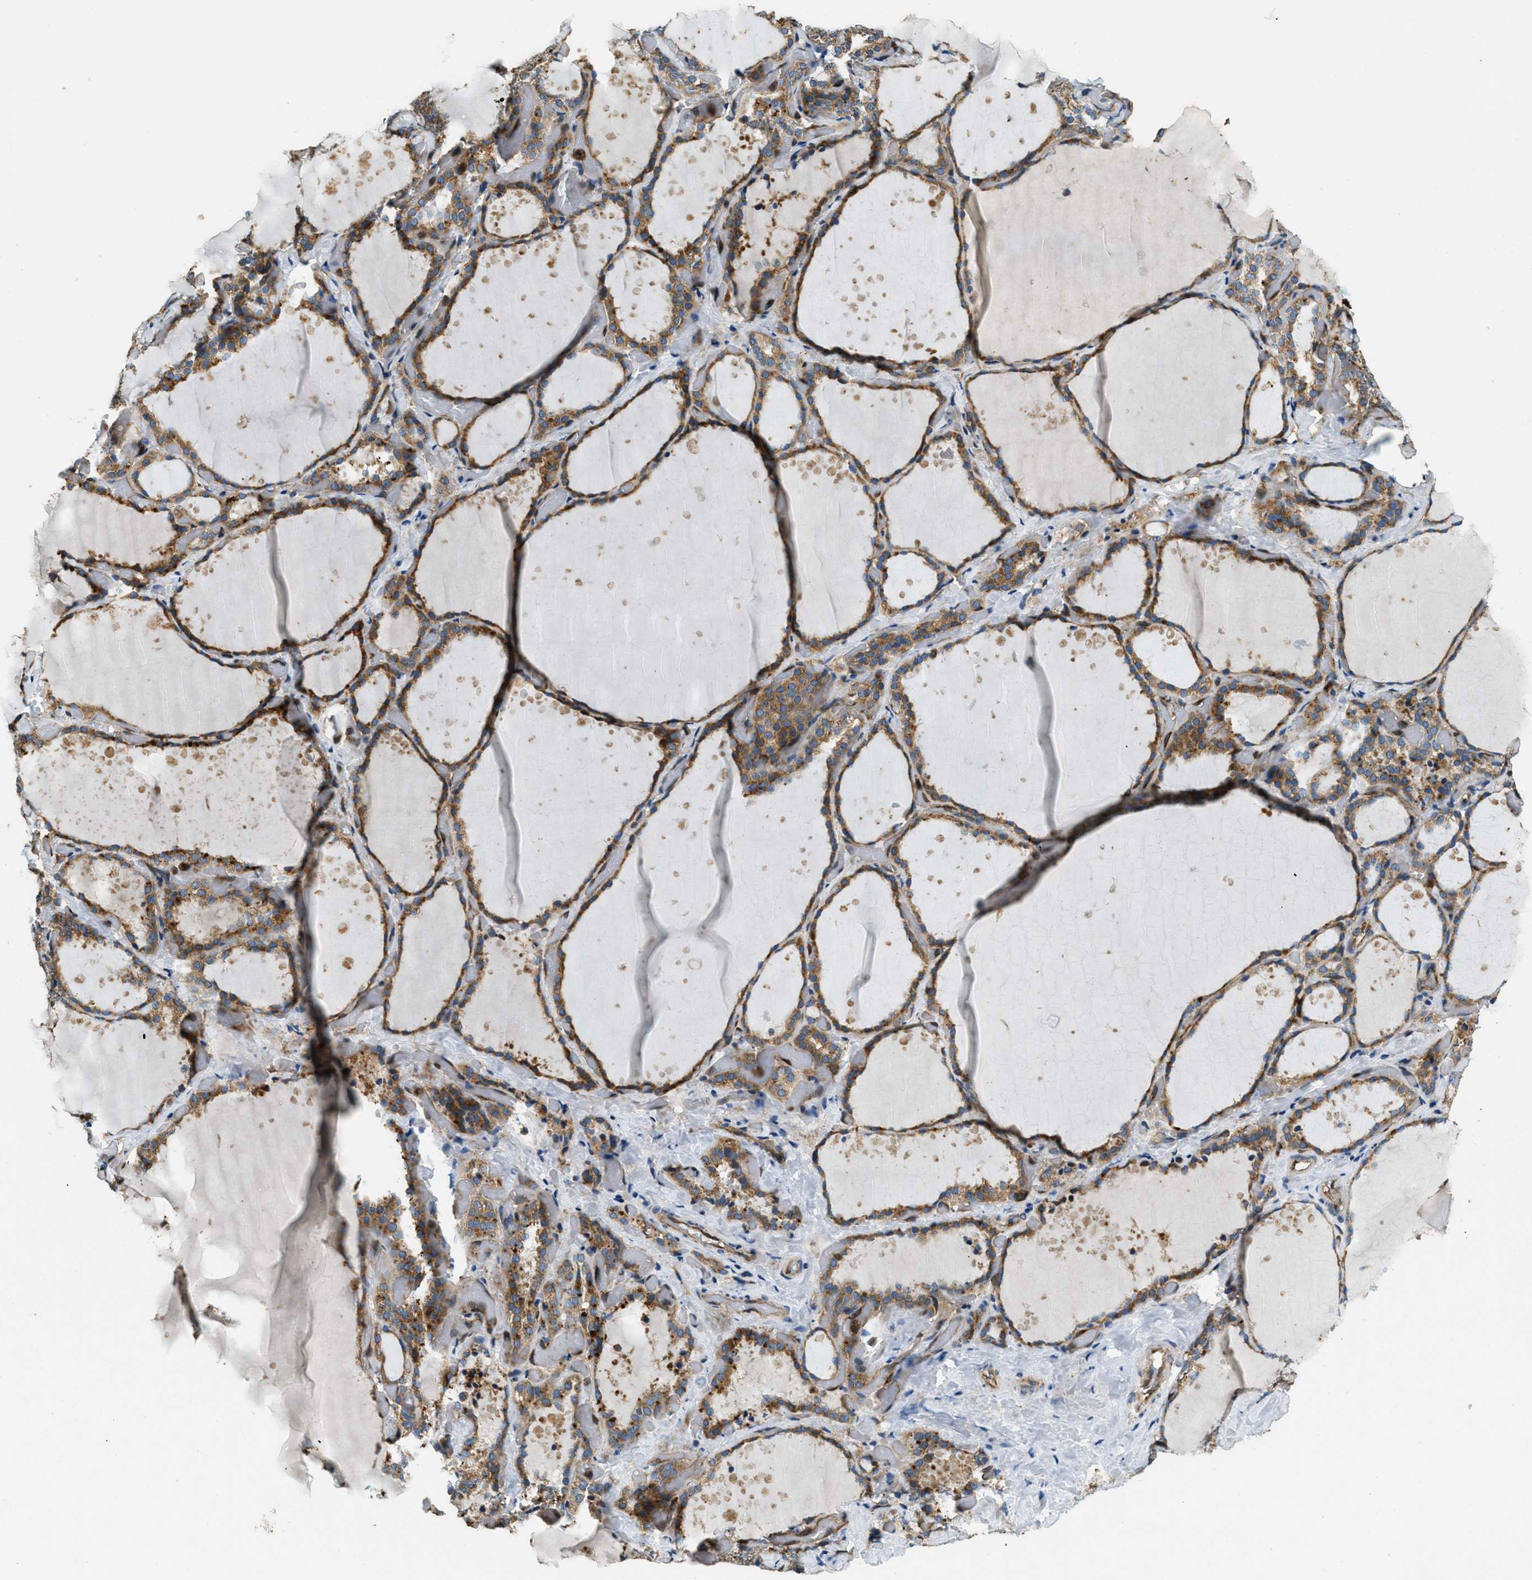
{"staining": {"intensity": "moderate", "quantity": ">75%", "location": "cytoplasmic/membranous"}, "tissue": "thyroid gland", "cell_type": "Glandular cells", "image_type": "normal", "snomed": [{"axis": "morphology", "description": "Normal tissue, NOS"}, {"axis": "topography", "description": "Thyroid gland"}], "caption": "Immunohistochemistry (IHC) image of normal thyroid gland: thyroid gland stained using immunohistochemistry (IHC) shows medium levels of moderate protein expression localized specifically in the cytoplasmic/membranous of glandular cells, appearing as a cytoplasmic/membranous brown color.", "gene": "GIMAP8", "patient": {"sex": "female", "age": 44}}